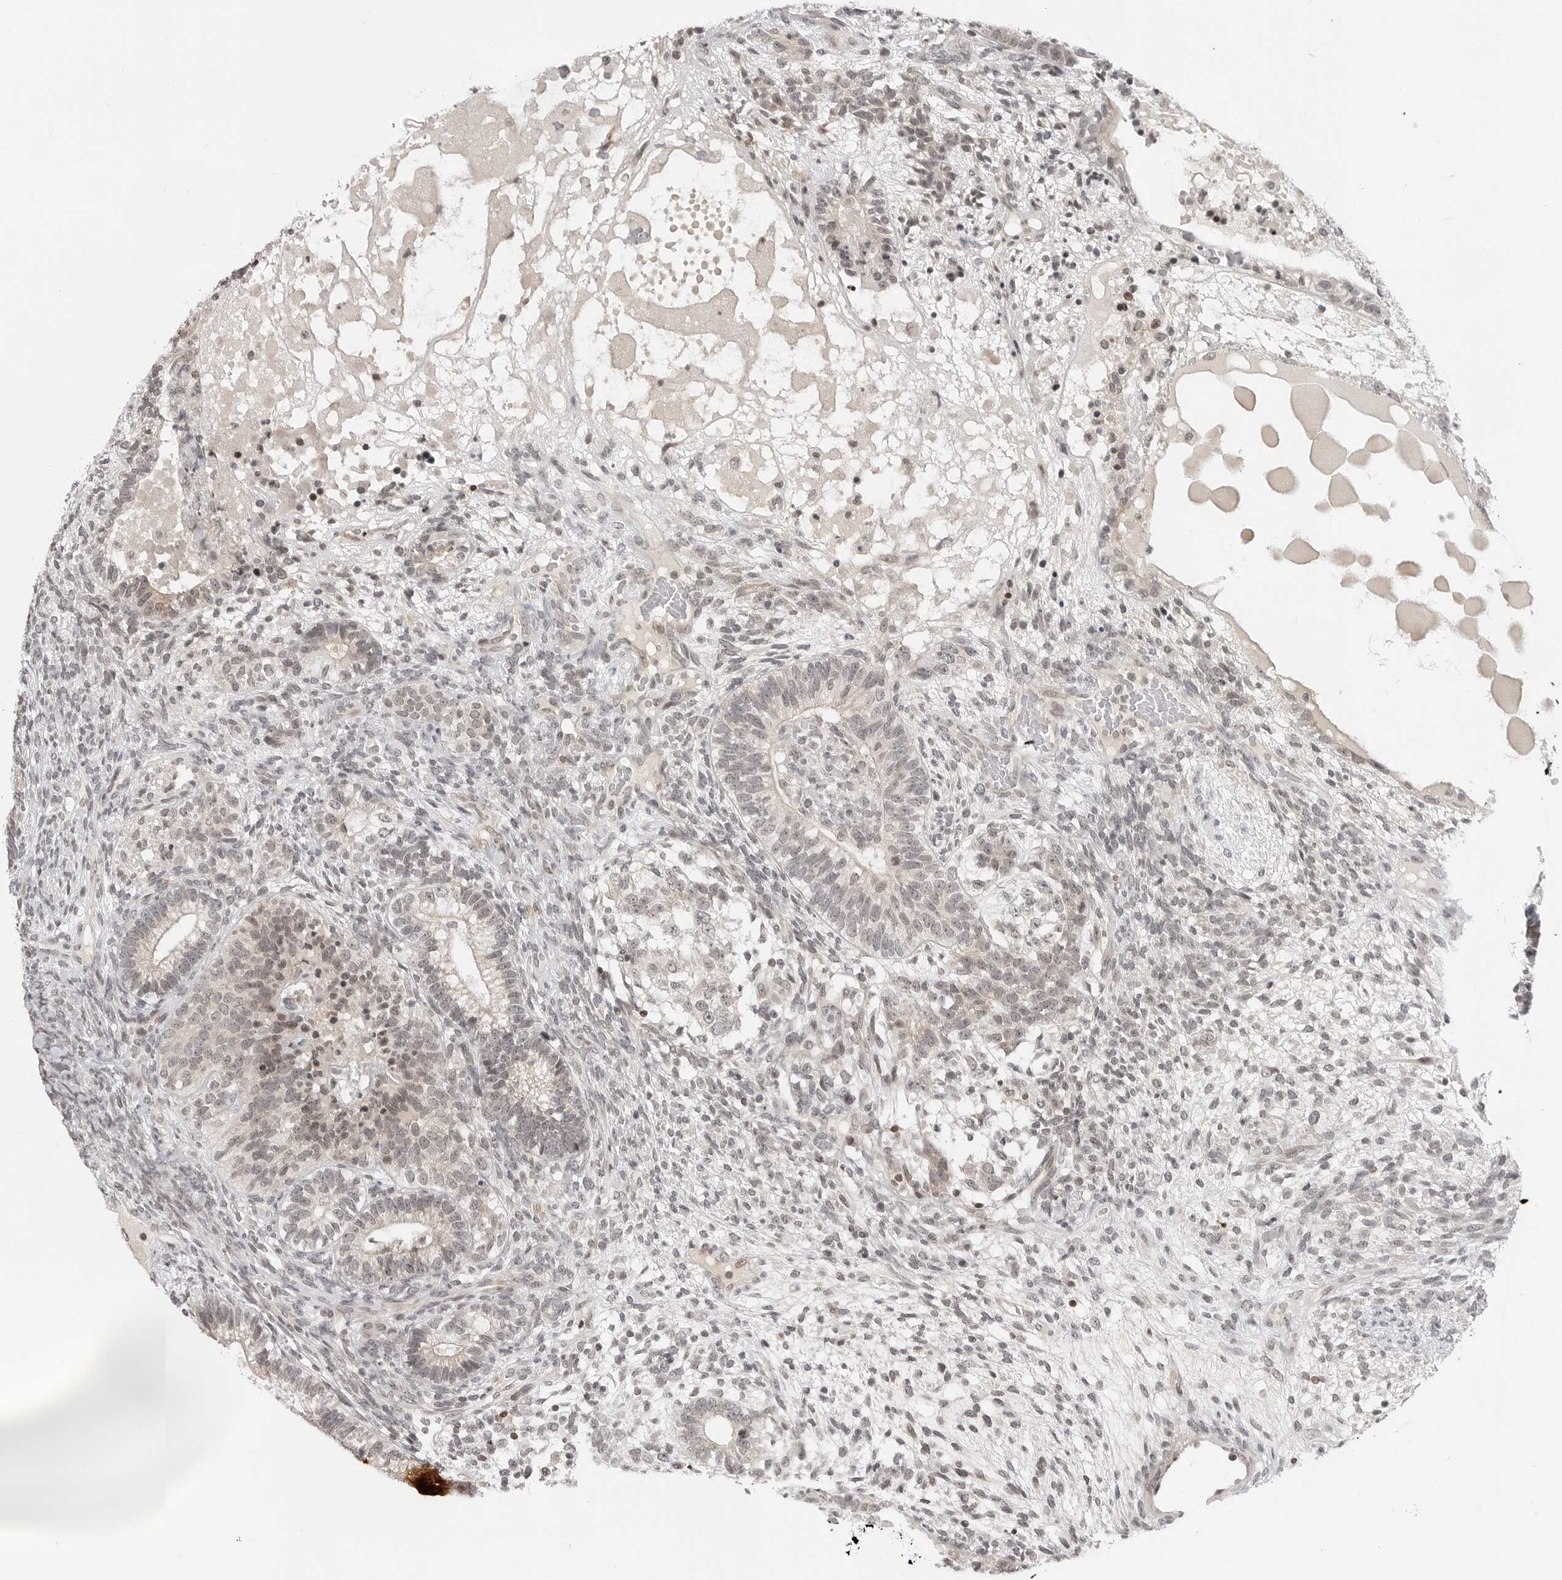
{"staining": {"intensity": "weak", "quantity": "<25%", "location": "nuclear"}, "tissue": "testis cancer", "cell_type": "Tumor cells", "image_type": "cancer", "snomed": [{"axis": "morphology", "description": "Seminoma, NOS"}, {"axis": "morphology", "description": "Carcinoma, Embryonal, NOS"}, {"axis": "topography", "description": "Testis"}], "caption": "There is no significant staining in tumor cells of testis cancer (seminoma). (DAB immunohistochemistry (IHC) with hematoxylin counter stain).", "gene": "C8orf33", "patient": {"sex": "male", "age": 28}}